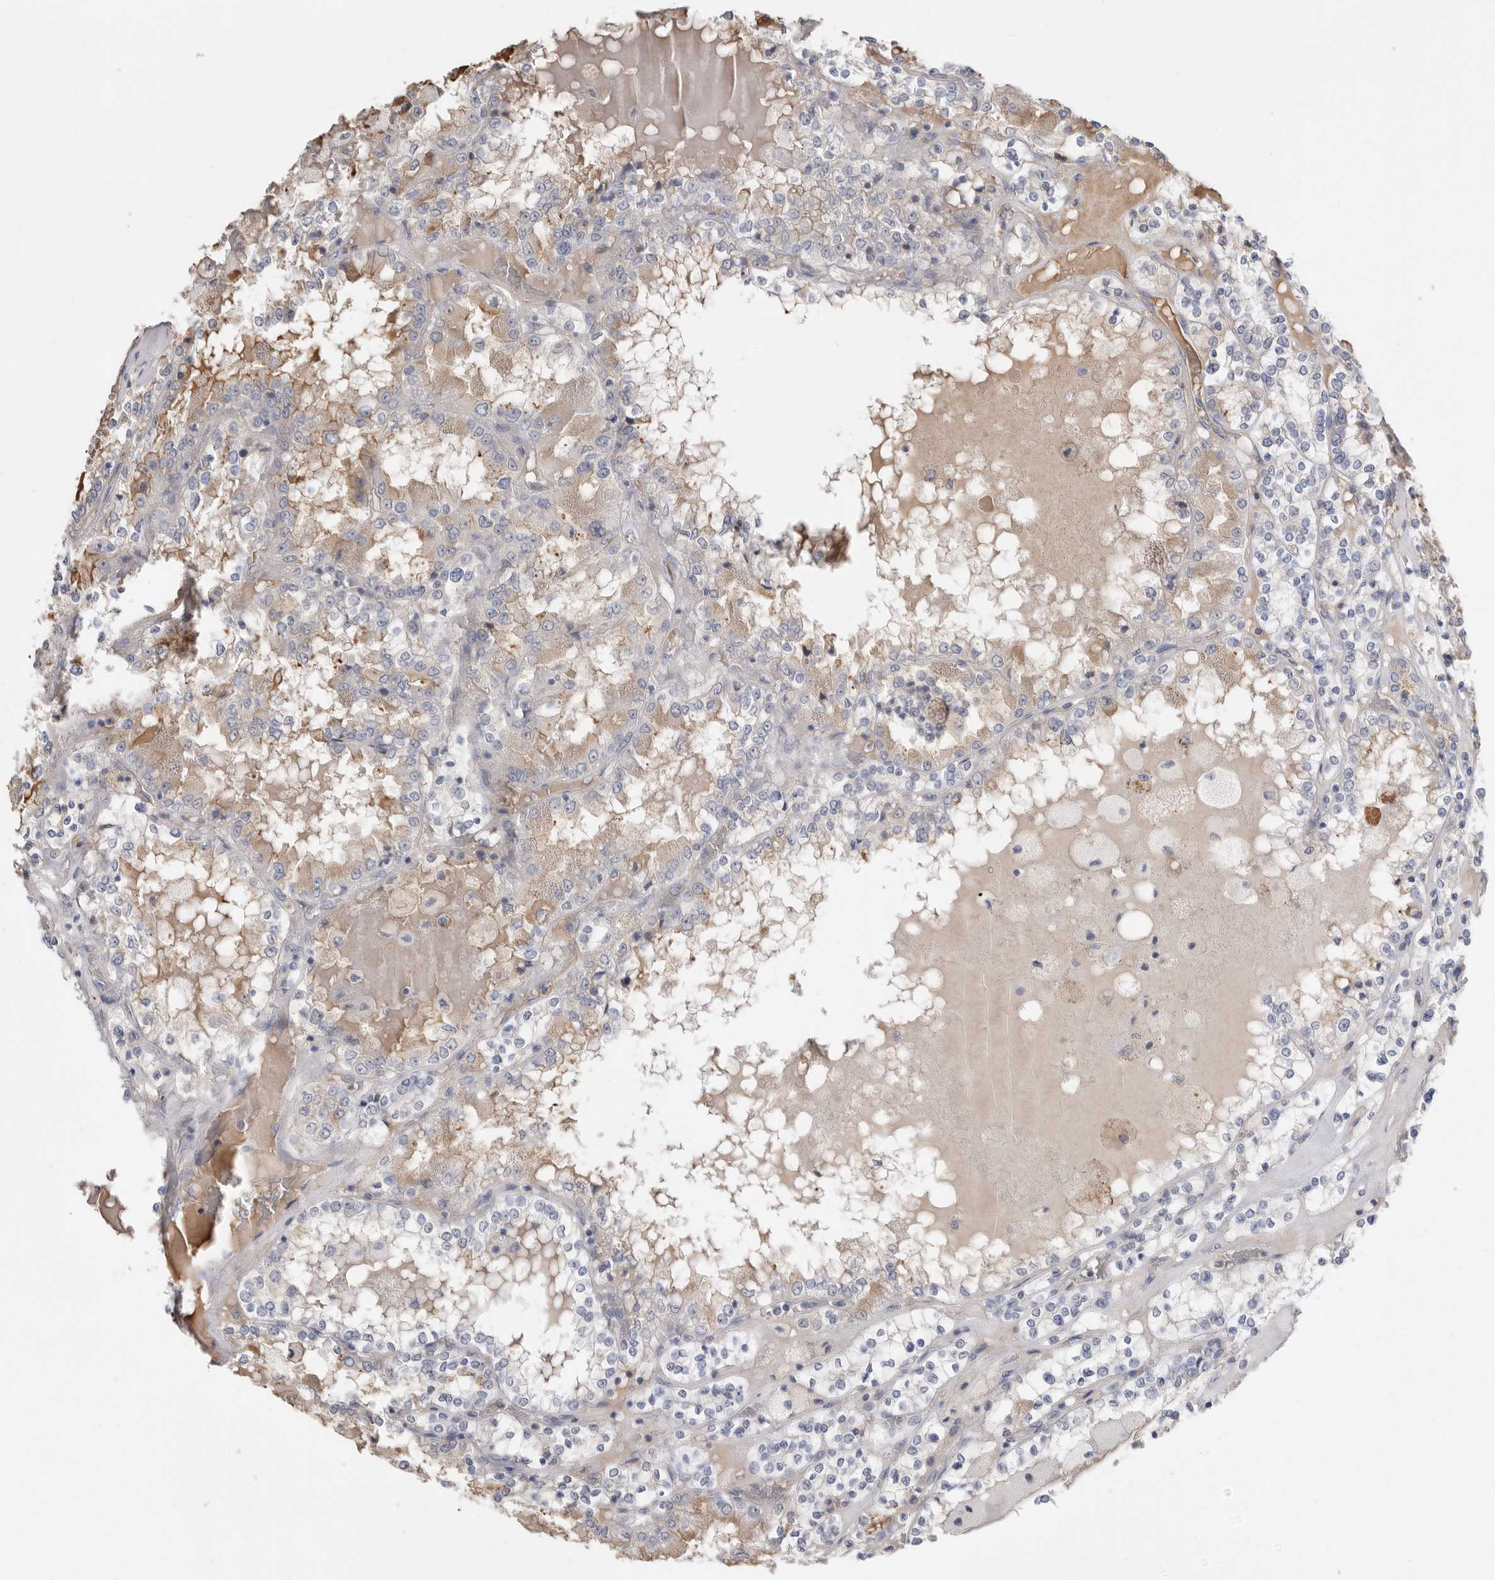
{"staining": {"intensity": "weak", "quantity": "<25%", "location": "cytoplasmic/membranous"}, "tissue": "renal cancer", "cell_type": "Tumor cells", "image_type": "cancer", "snomed": [{"axis": "morphology", "description": "Adenocarcinoma, NOS"}, {"axis": "topography", "description": "Kidney"}], "caption": "Immunohistochemistry photomicrograph of renal adenocarcinoma stained for a protein (brown), which demonstrates no expression in tumor cells.", "gene": "APOA2", "patient": {"sex": "female", "age": 56}}